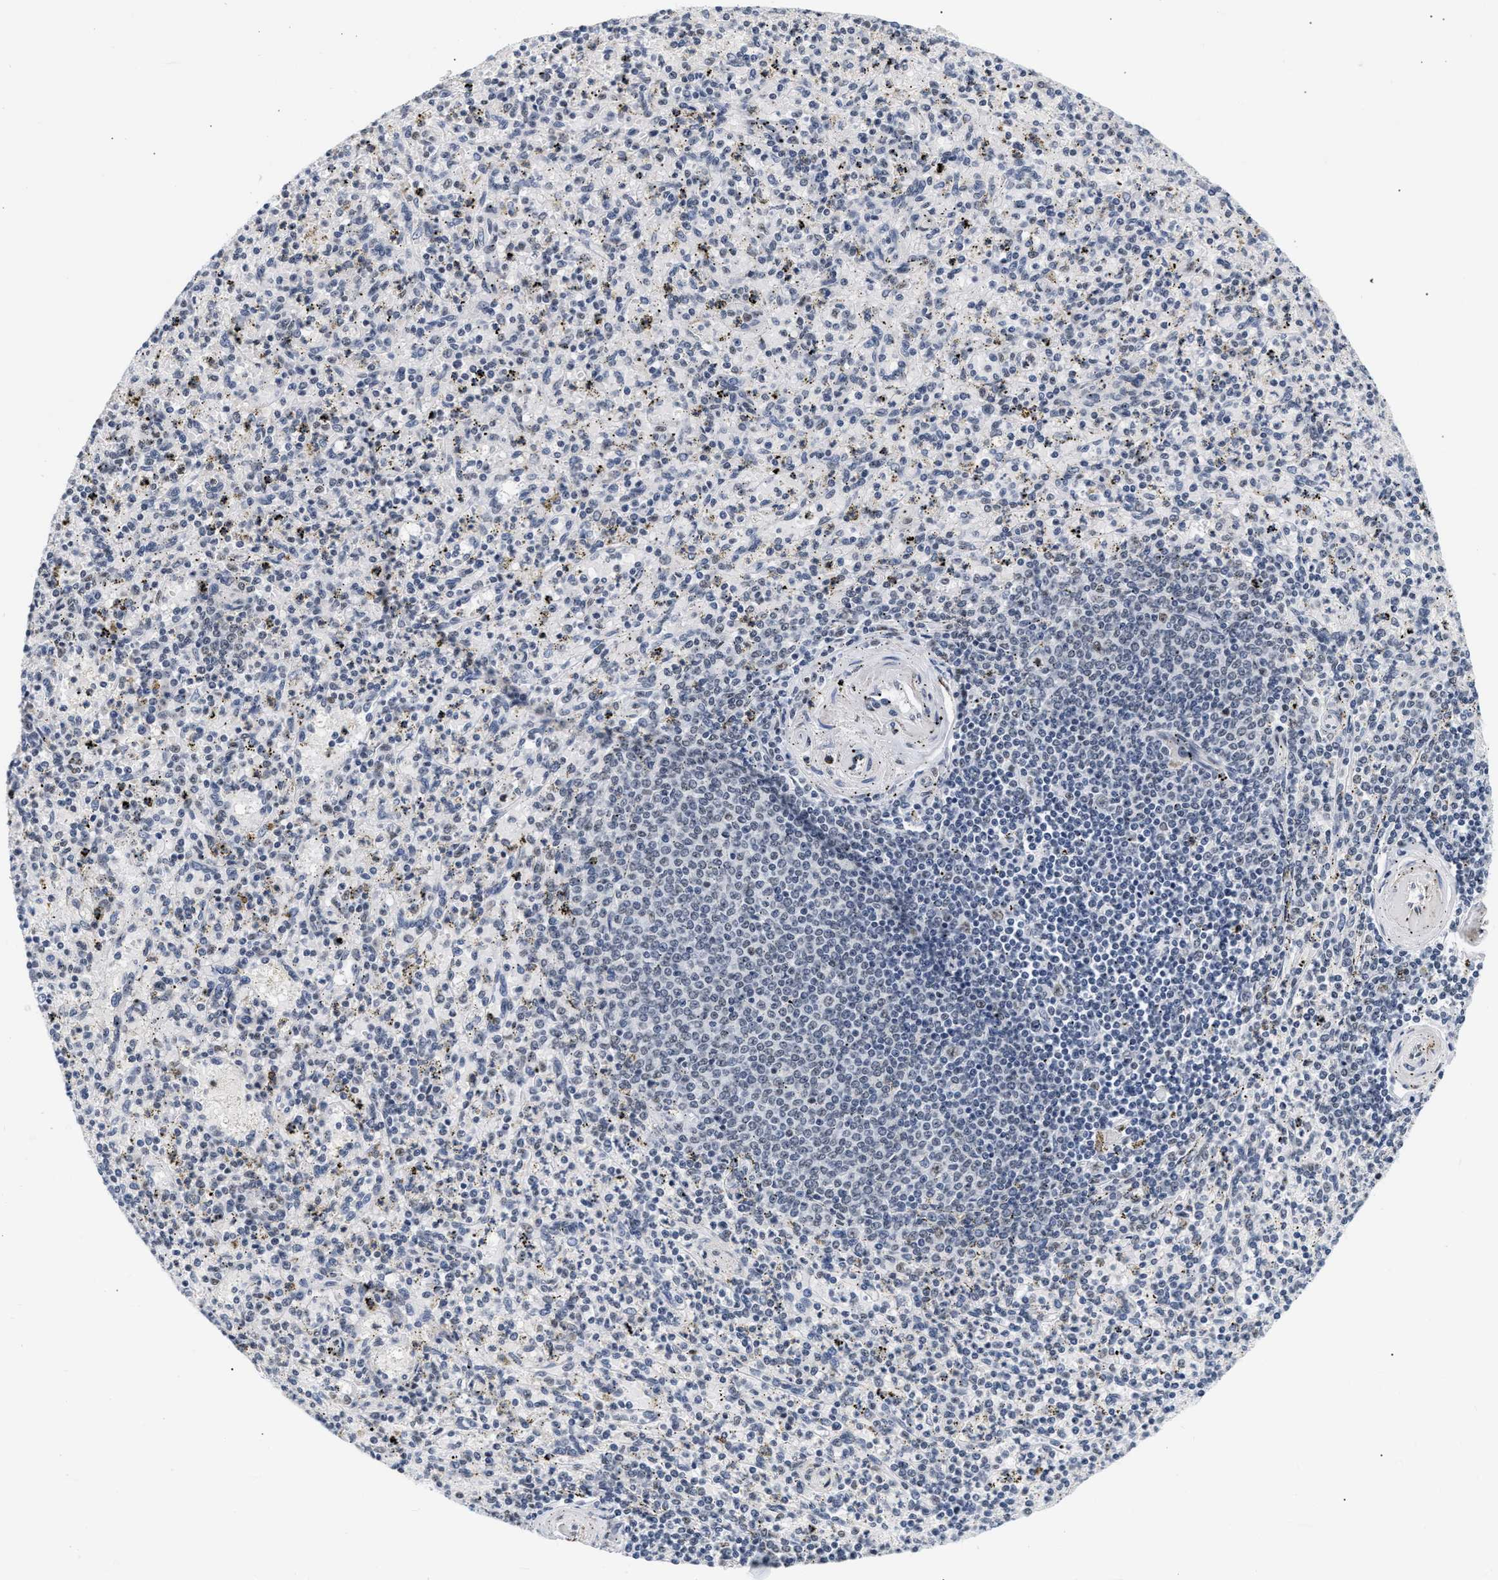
{"staining": {"intensity": "negative", "quantity": "none", "location": "none"}, "tissue": "spleen", "cell_type": "Cells in red pulp", "image_type": "normal", "snomed": [{"axis": "morphology", "description": "Normal tissue, NOS"}, {"axis": "topography", "description": "Spleen"}], "caption": "IHC photomicrograph of unremarkable spleen: spleen stained with DAB (3,3'-diaminobenzidine) displays no significant protein positivity in cells in red pulp. (Stains: DAB (3,3'-diaminobenzidine) immunohistochemistry (IHC) with hematoxylin counter stain, Microscopy: brightfield microscopy at high magnification).", "gene": "THOC1", "patient": {"sex": "male", "age": 72}}